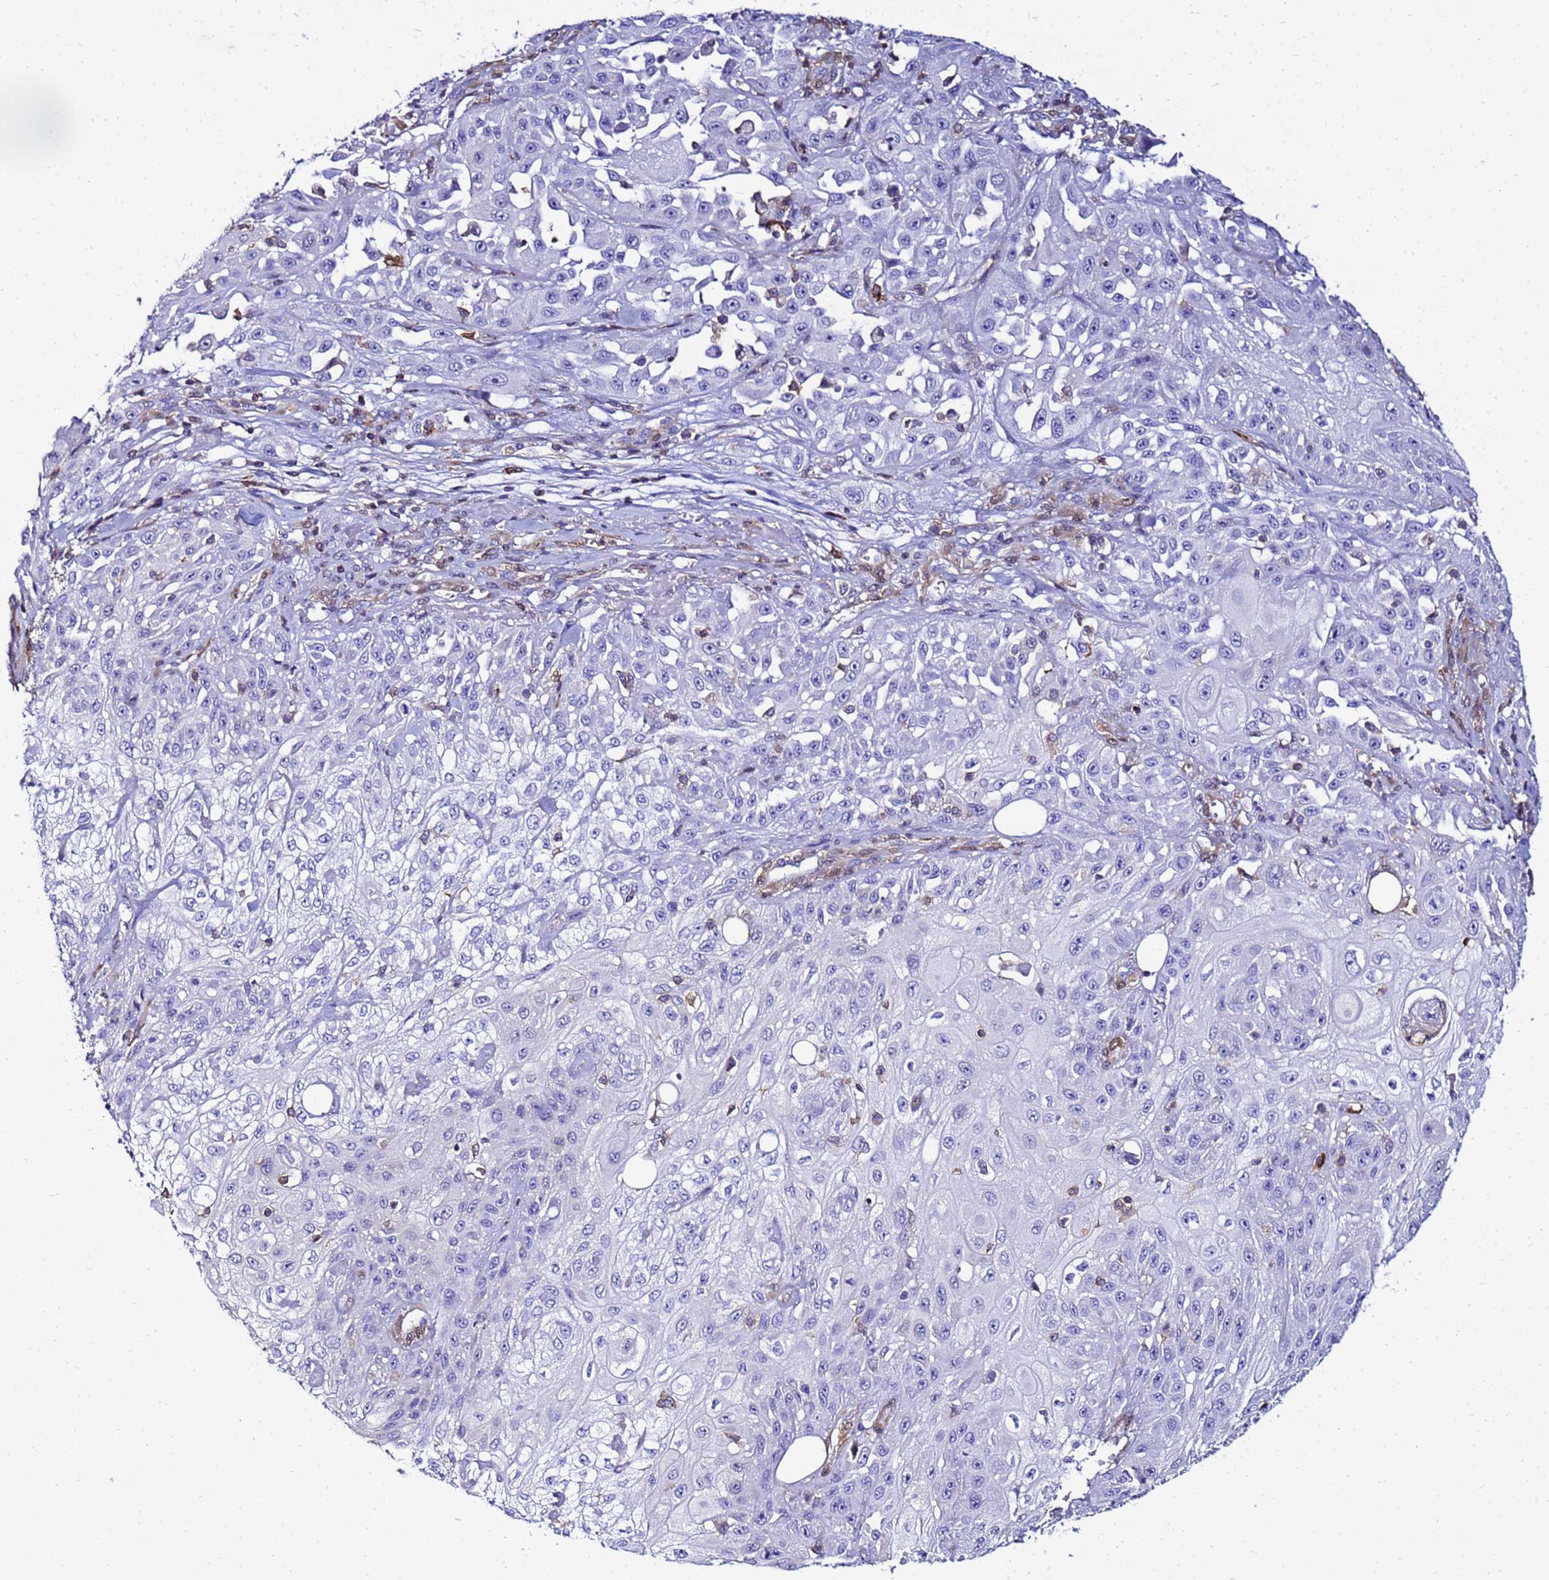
{"staining": {"intensity": "negative", "quantity": "none", "location": "none"}, "tissue": "skin cancer", "cell_type": "Tumor cells", "image_type": "cancer", "snomed": [{"axis": "morphology", "description": "Squamous cell carcinoma, NOS"}, {"axis": "morphology", "description": "Squamous cell carcinoma, metastatic, NOS"}, {"axis": "topography", "description": "Skin"}, {"axis": "topography", "description": "Lymph node"}], "caption": "Protein analysis of skin cancer displays no significant expression in tumor cells.", "gene": "DBNDD2", "patient": {"sex": "male", "age": 75}}